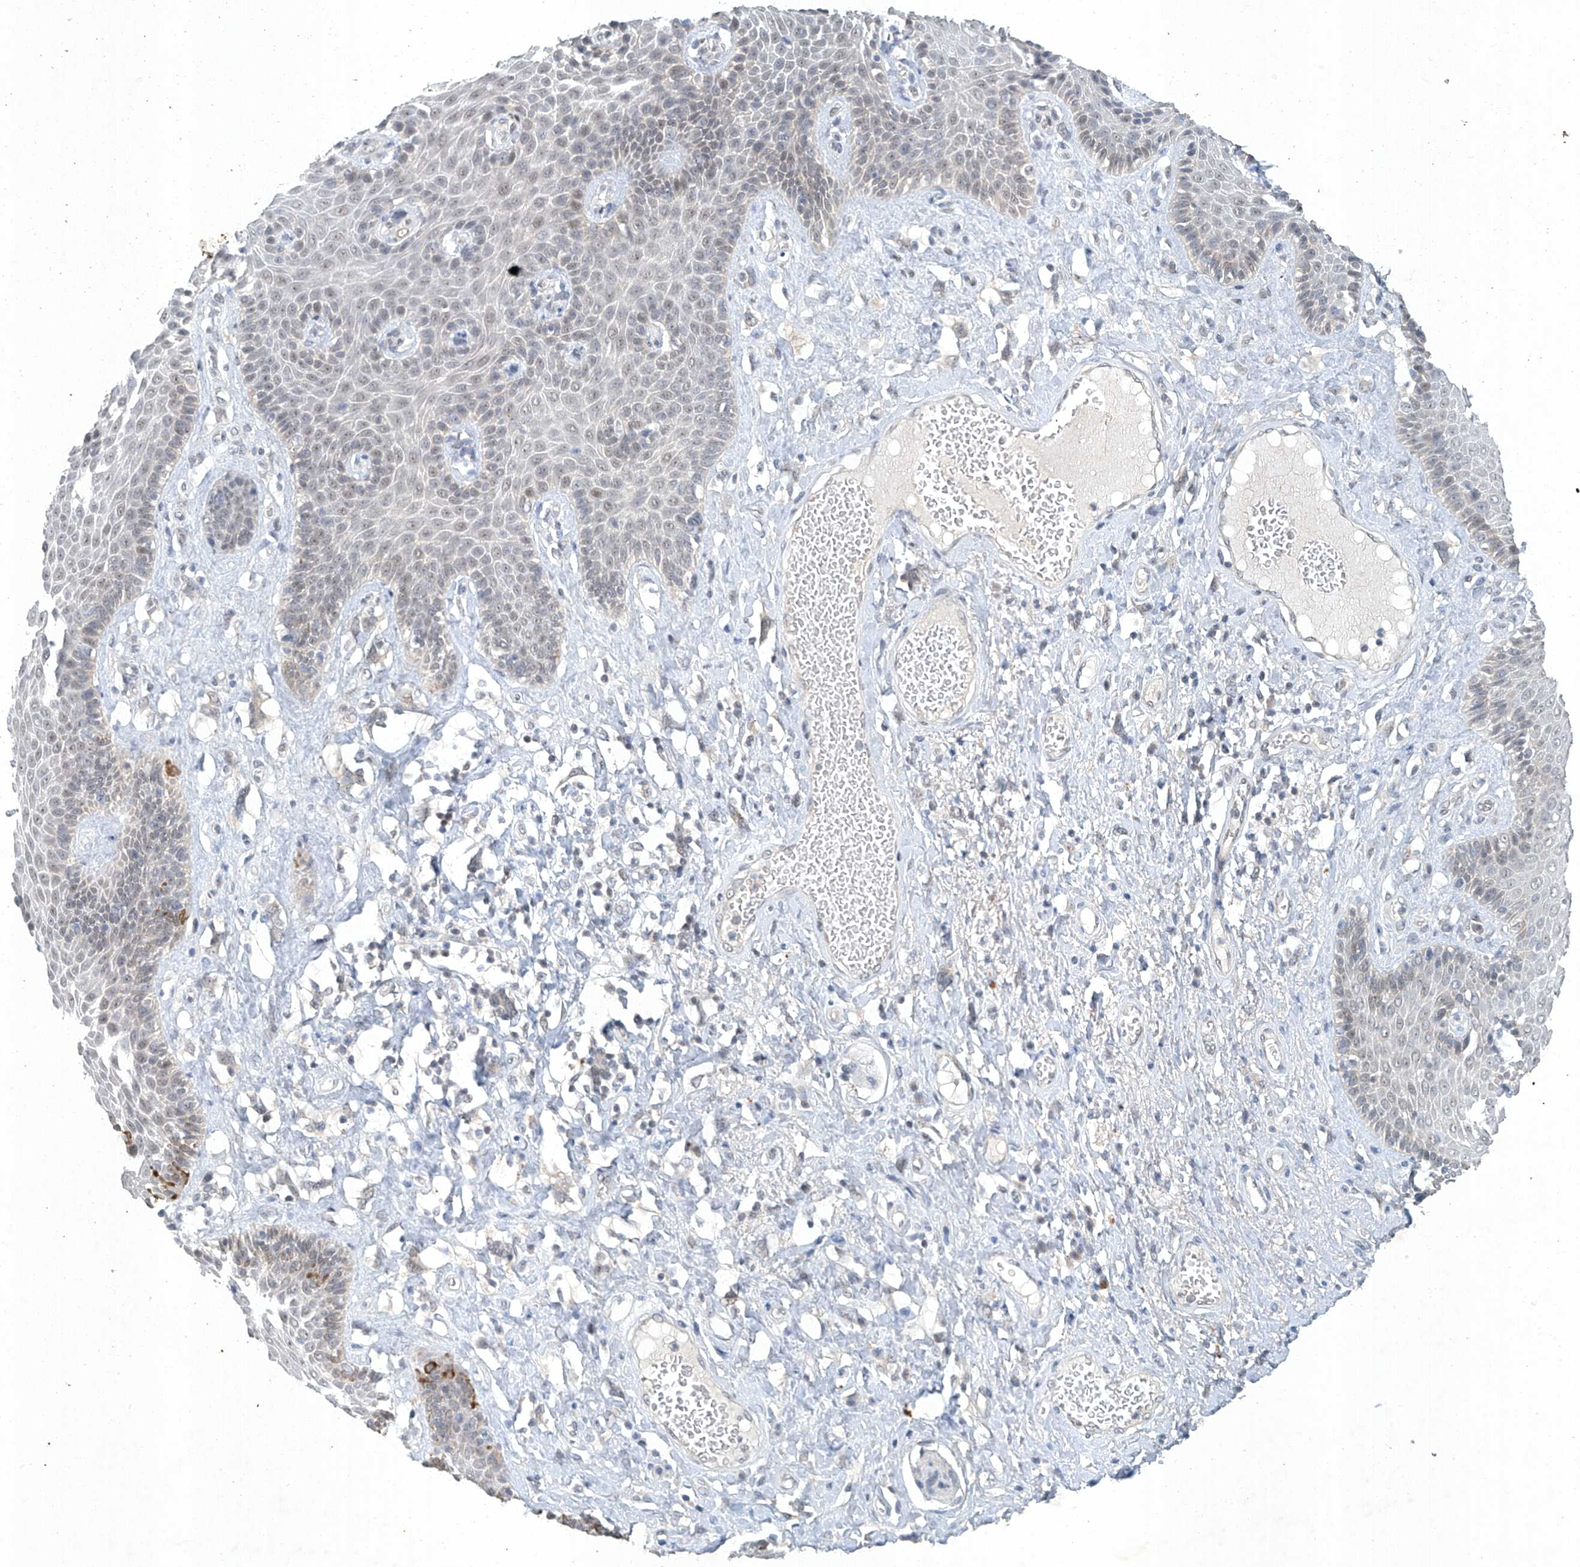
{"staining": {"intensity": "moderate", "quantity": "<25%", "location": "cytoplasmic/membranous,nuclear"}, "tissue": "skin", "cell_type": "Epidermal cells", "image_type": "normal", "snomed": [{"axis": "morphology", "description": "Normal tissue, NOS"}, {"axis": "topography", "description": "Anal"}], "caption": "The immunohistochemical stain shows moderate cytoplasmic/membranous,nuclear staining in epidermal cells of unremarkable skin. (DAB (3,3'-diaminobenzidine) = brown stain, brightfield microscopy at high magnification).", "gene": "TAF8", "patient": {"sex": "male", "age": 69}}